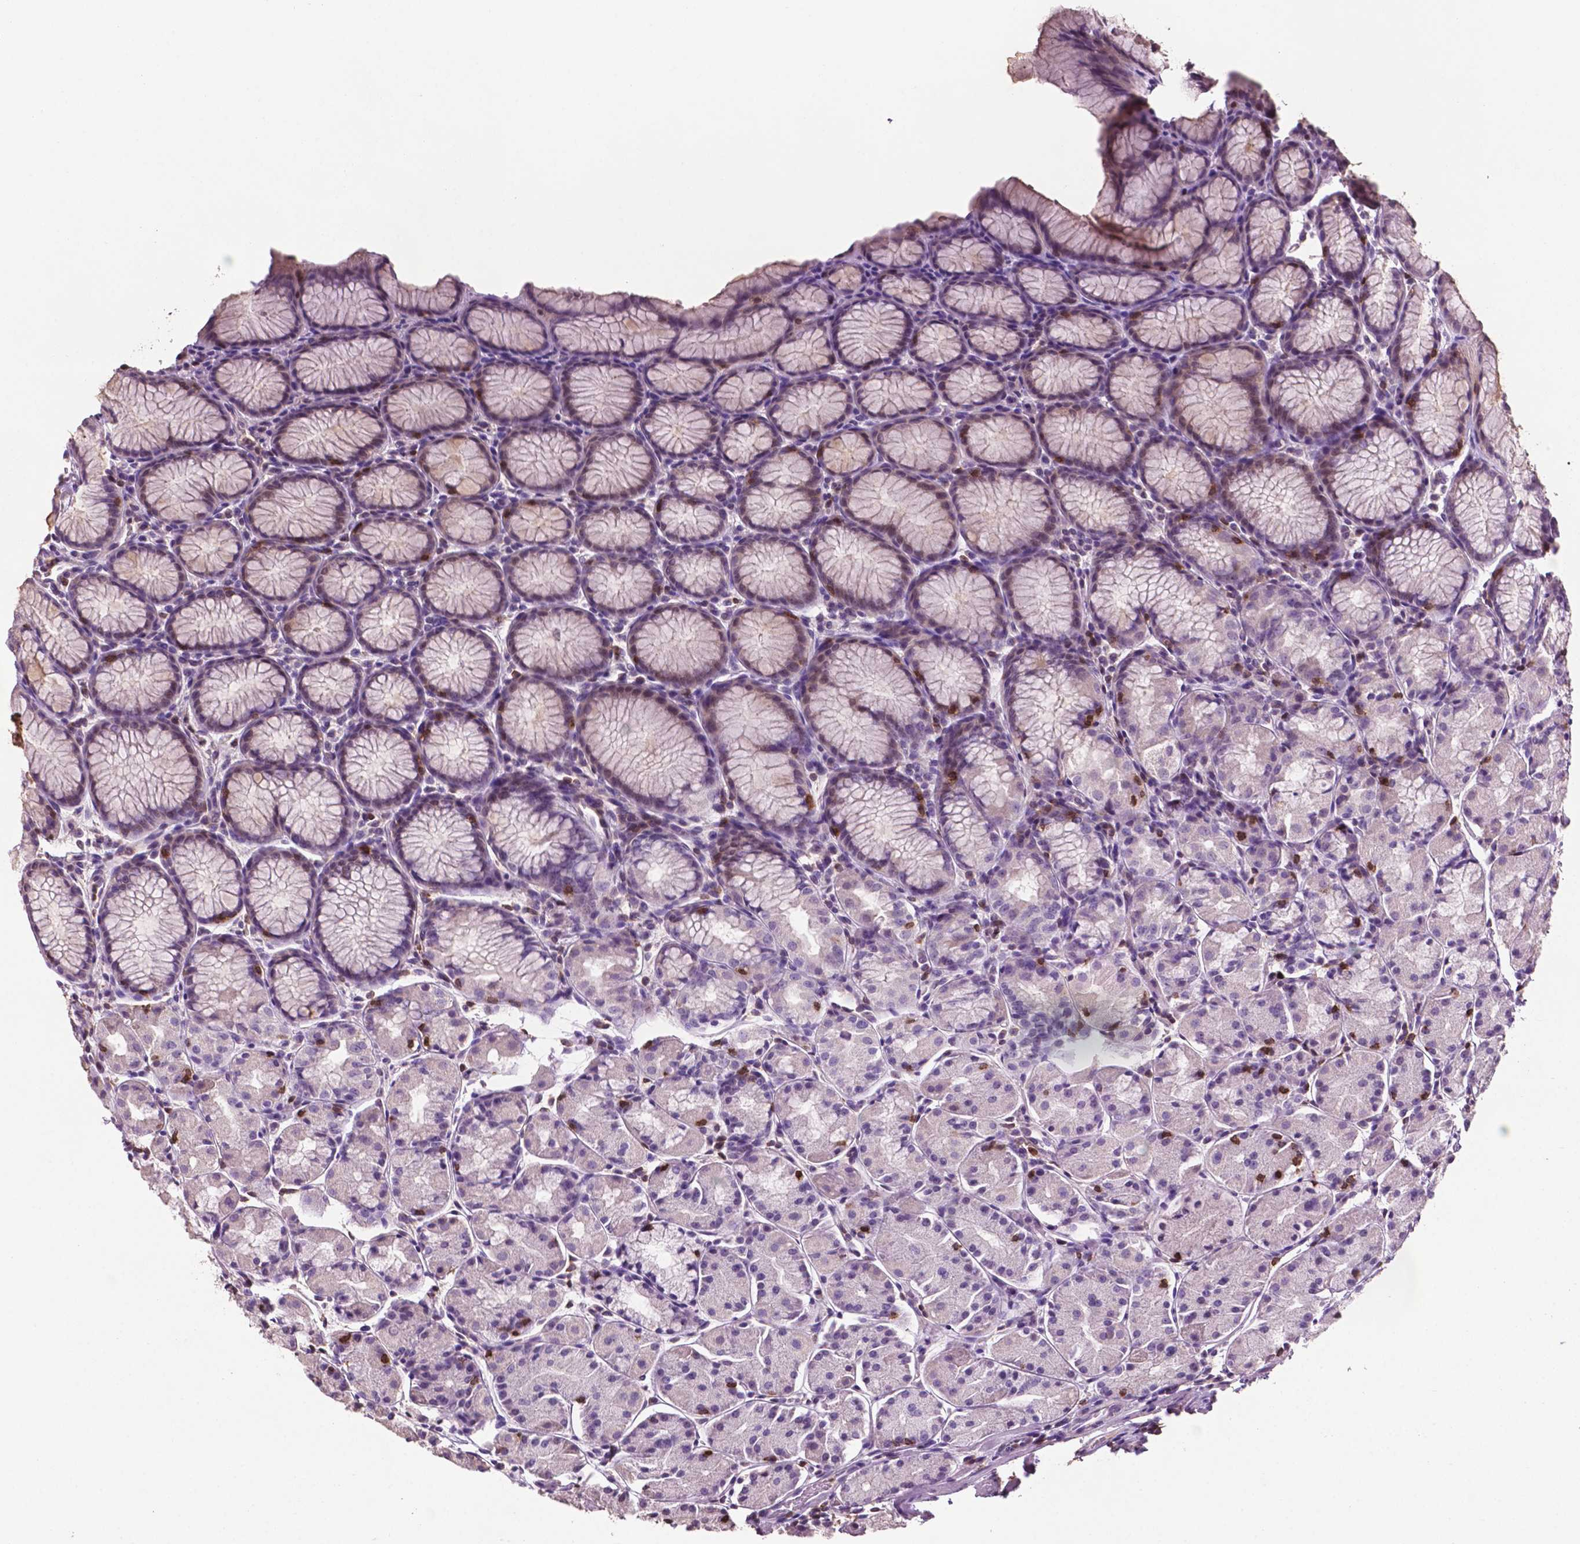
{"staining": {"intensity": "weak", "quantity": "<25%", "location": "cytoplasmic/membranous"}, "tissue": "stomach", "cell_type": "Glandular cells", "image_type": "normal", "snomed": [{"axis": "morphology", "description": "Normal tissue, NOS"}, {"axis": "topography", "description": "Stomach, upper"}], "caption": "The IHC micrograph has no significant expression in glandular cells of stomach.", "gene": "TBC1D10C", "patient": {"sex": "male", "age": 47}}